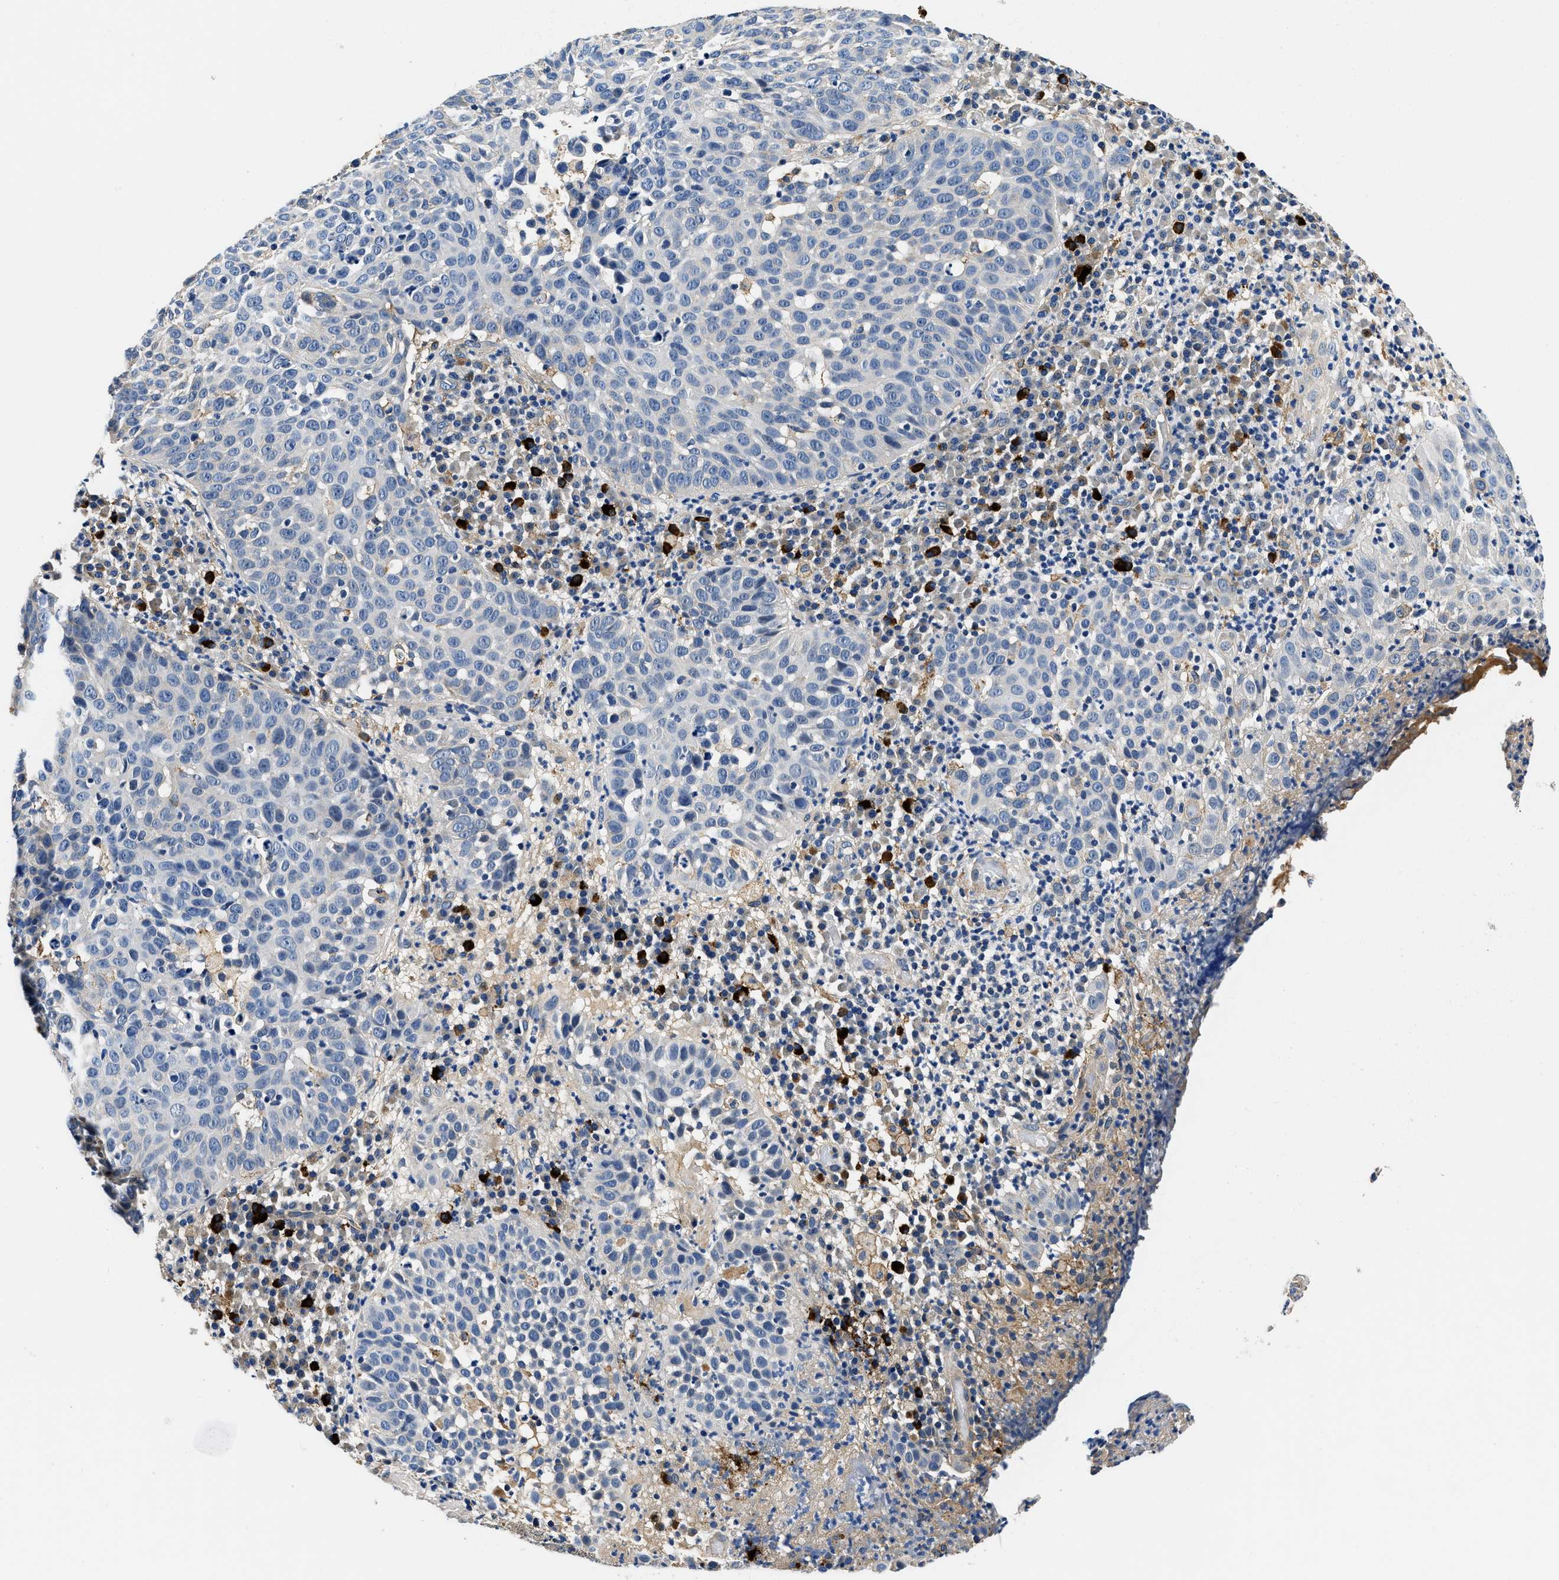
{"staining": {"intensity": "negative", "quantity": "none", "location": "none"}, "tissue": "skin cancer", "cell_type": "Tumor cells", "image_type": "cancer", "snomed": [{"axis": "morphology", "description": "Squamous cell carcinoma in situ, NOS"}, {"axis": "morphology", "description": "Squamous cell carcinoma, NOS"}, {"axis": "topography", "description": "Skin"}], "caption": "High magnification brightfield microscopy of skin squamous cell carcinoma stained with DAB (brown) and counterstained with hematoxylin (blue): tumor cells show no significant positivity.", "gene": "ZFAND3", "patient": {"sex": "male", "age": 93}}